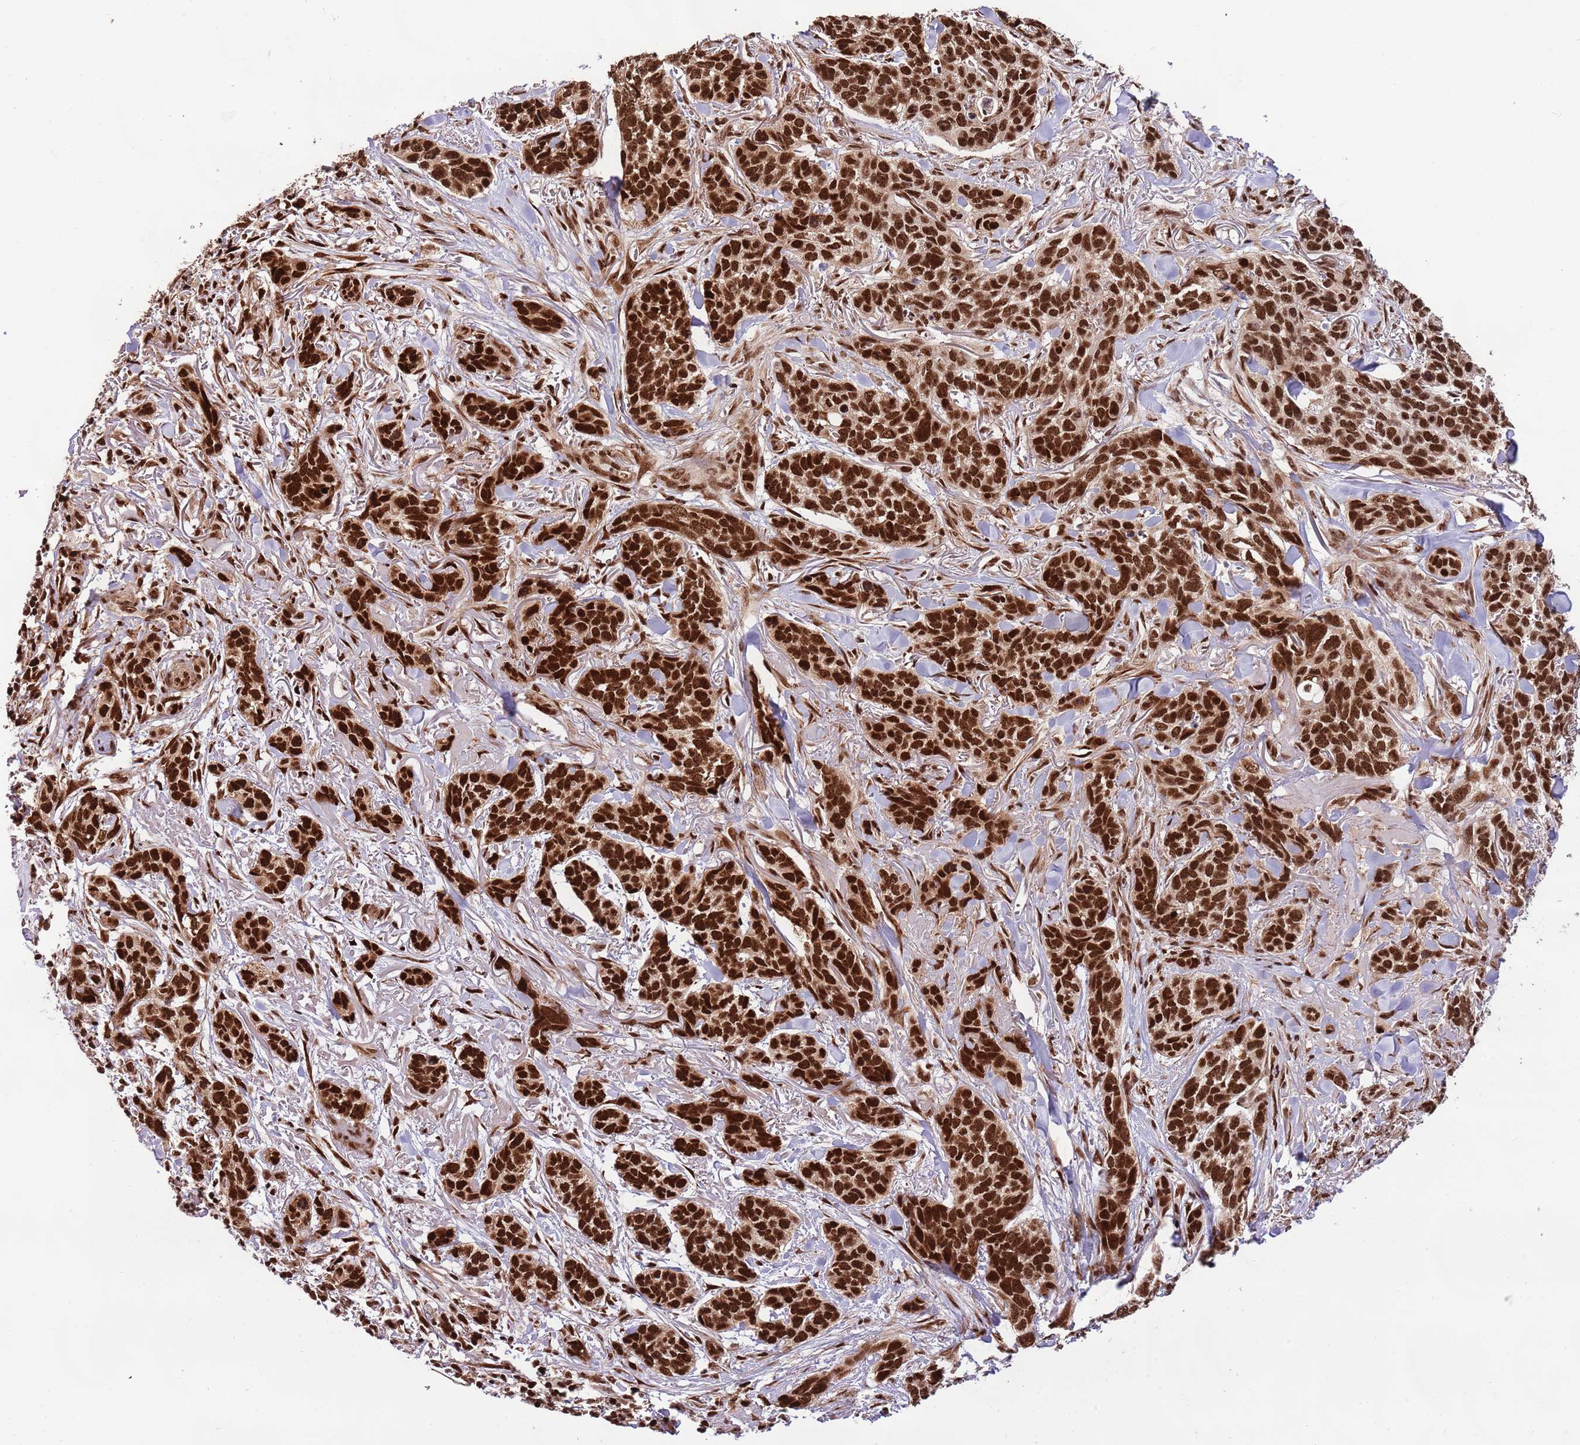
{"staining": {"intensity": "strong", "quantity": ">75%", "location": "nuclear"}, "tissue": "skin cancer", "cell_type": "Tumor cells", "image_type": "cancer", "snomed": [{"axis": "morphology", "description": "Basal cell carcinoma"}, {"axis": "topography", "description": "Skin"}], "caption": "Immunohistochemistry histopathology image of human skin basal cell carcinoma stained for a protein (brown), which reveals high levels of strong nuclear positivity in about >75% of tumor cells.", "gene": "RIF1", "patient": {"sex": "male", "age": 86}}